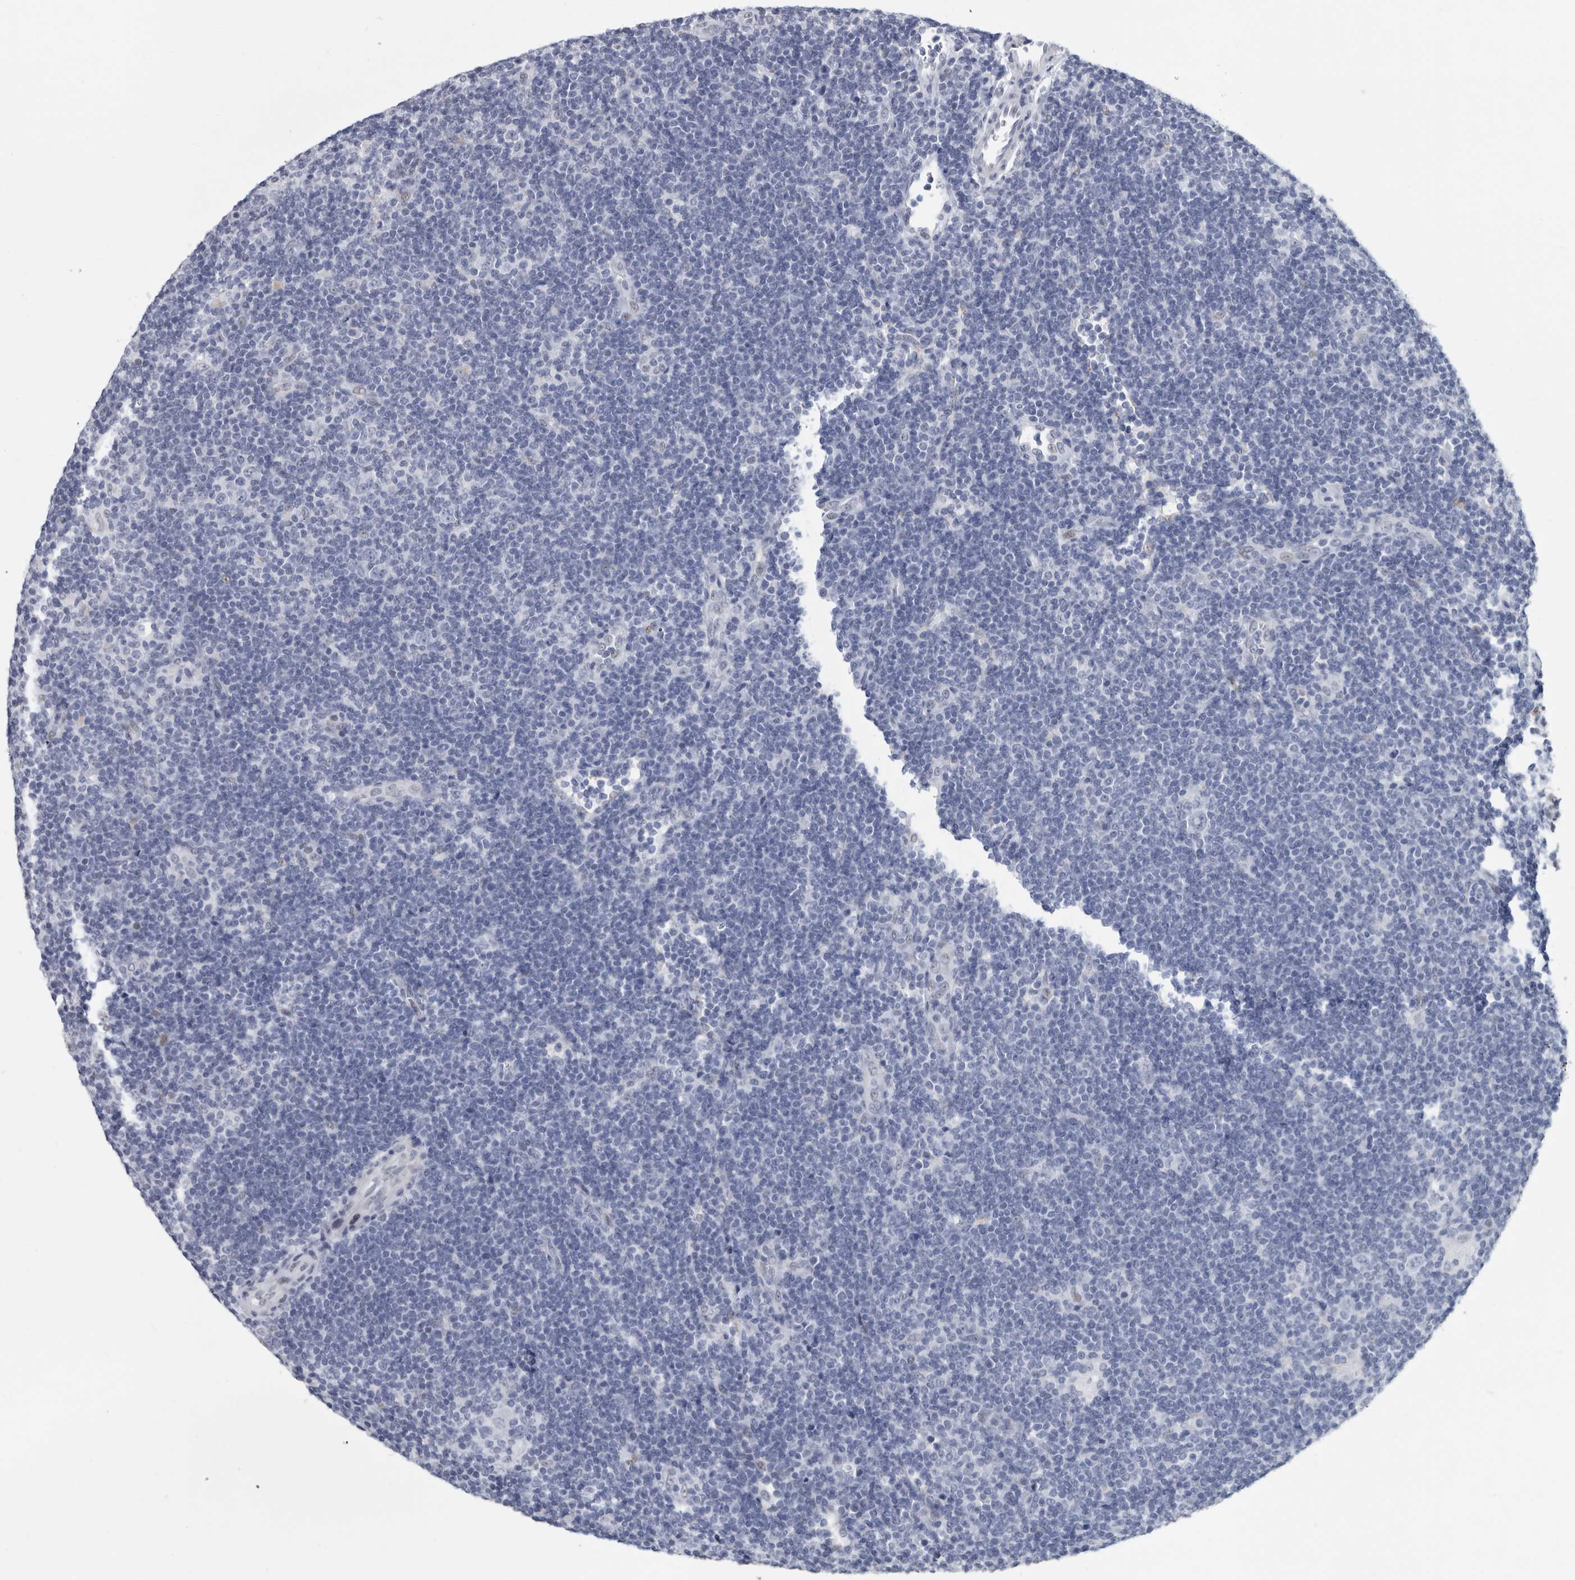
{"staining": {"intensity": "negative", "quantity": "none", "location": "none"}, "tissue": "lymphoma", "cell_type": "Tumor cells", "image_type": "cancer", "snomed": [{"axis": "morphology", "description": "Hodgkin's disease, NOS"}, {"axis": "topography", "description": "Lymph node"}], "caption": "Lymphoma was stained to show a protein in brown. There is no significant positivity in tumor cells.", "gene": "WRAP73", "patient": {"sex": "female", "age": 57}}